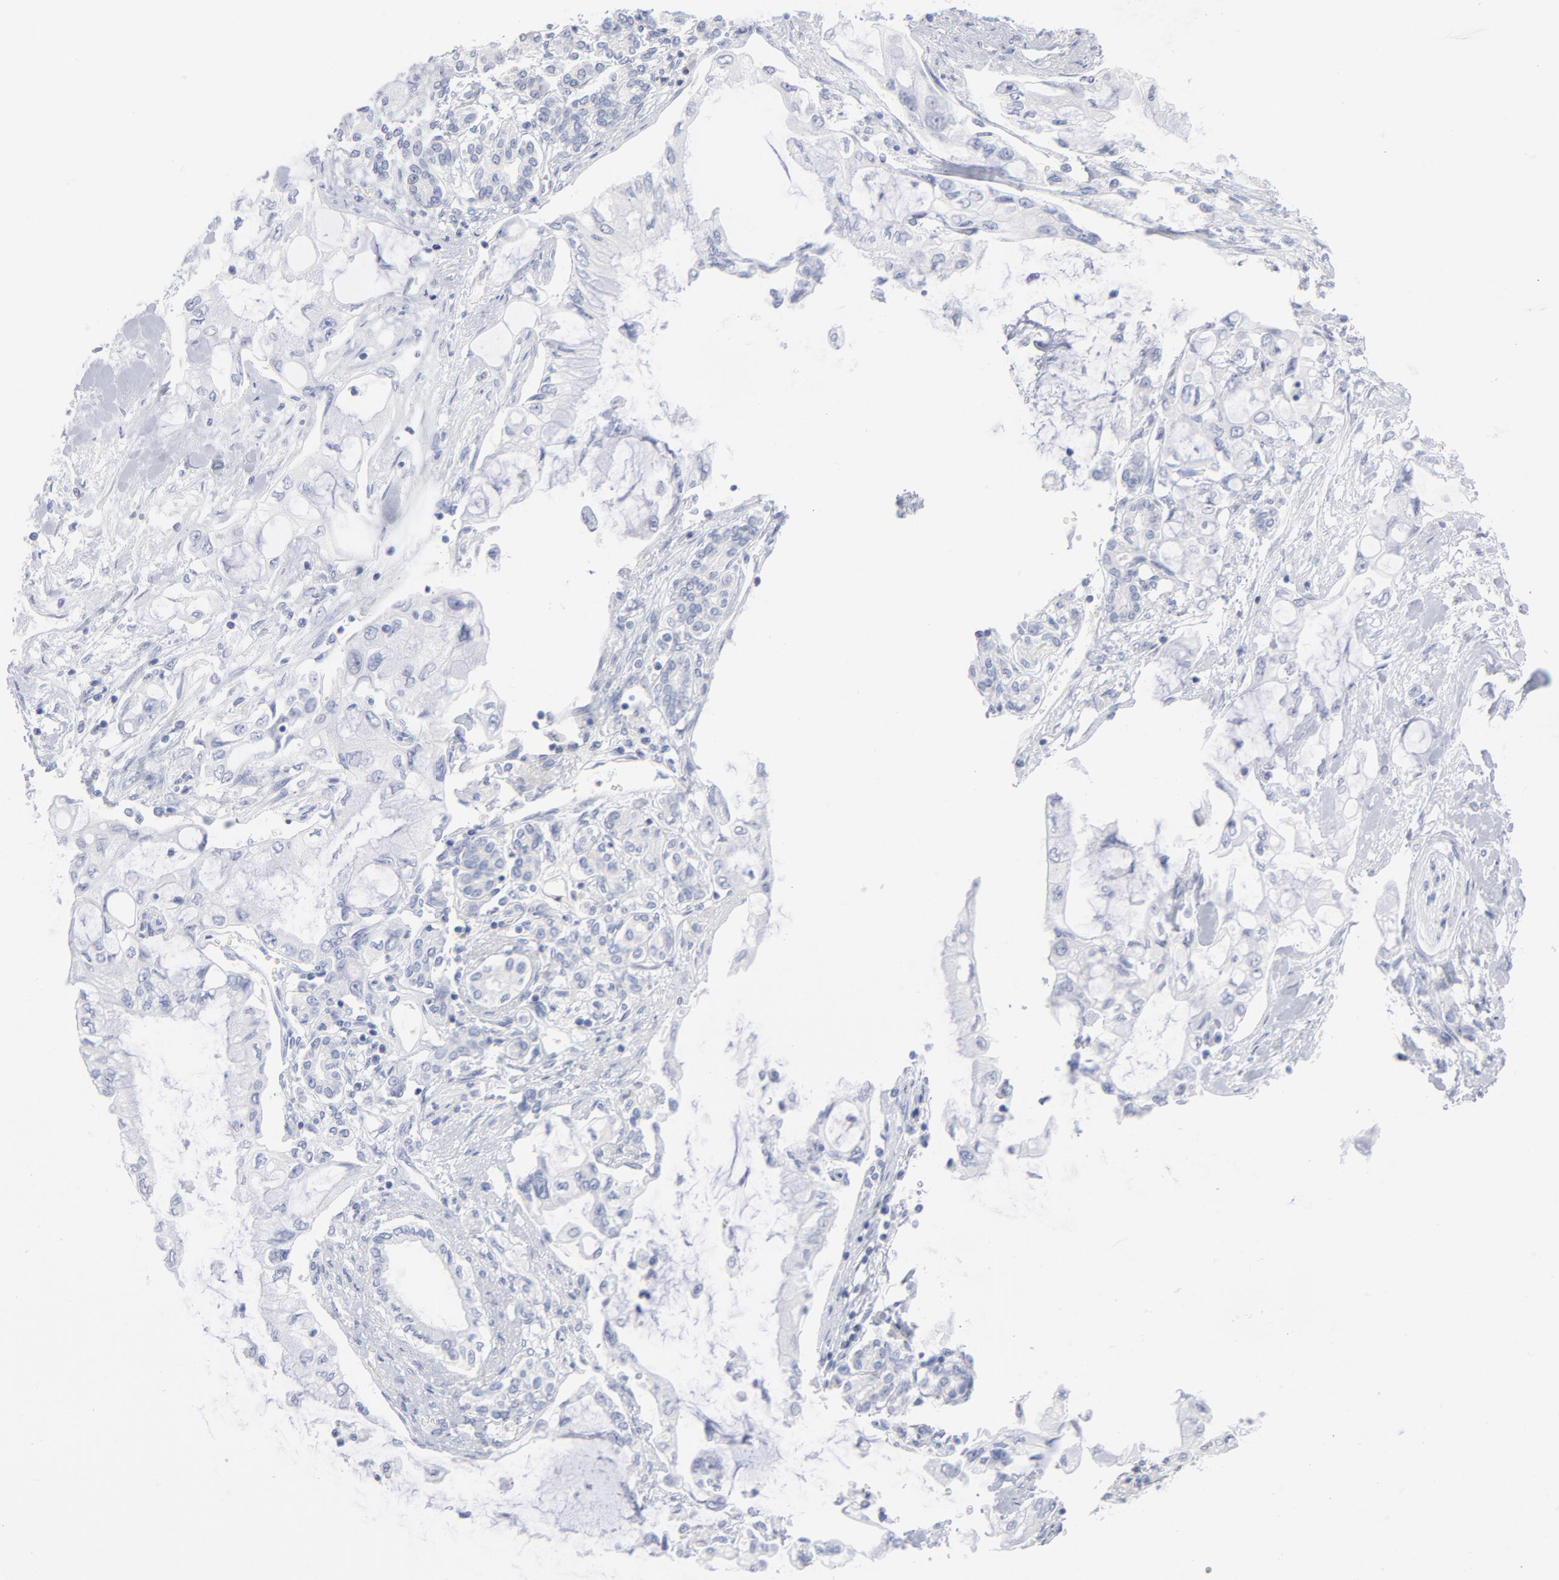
{"staining": {"intensity": "negative", "quantity": "none", "location": "none"}, "tissue": "pancreatic cancer", "cell_type": "Tumor cells", "image_type": "cancer", "snomed": [{"axis": "morphology", "description": "Adenocarcinoma, NOS"}, {"axis": "topography", "description": "Pancreas"}], "caption": "Immunohistochemistry (IHC) of pancreatic adenocarcinoma displays no expression in tumor cells.", "gene": "P2RY8", "patient": {"sex": "female", "age": 70}}